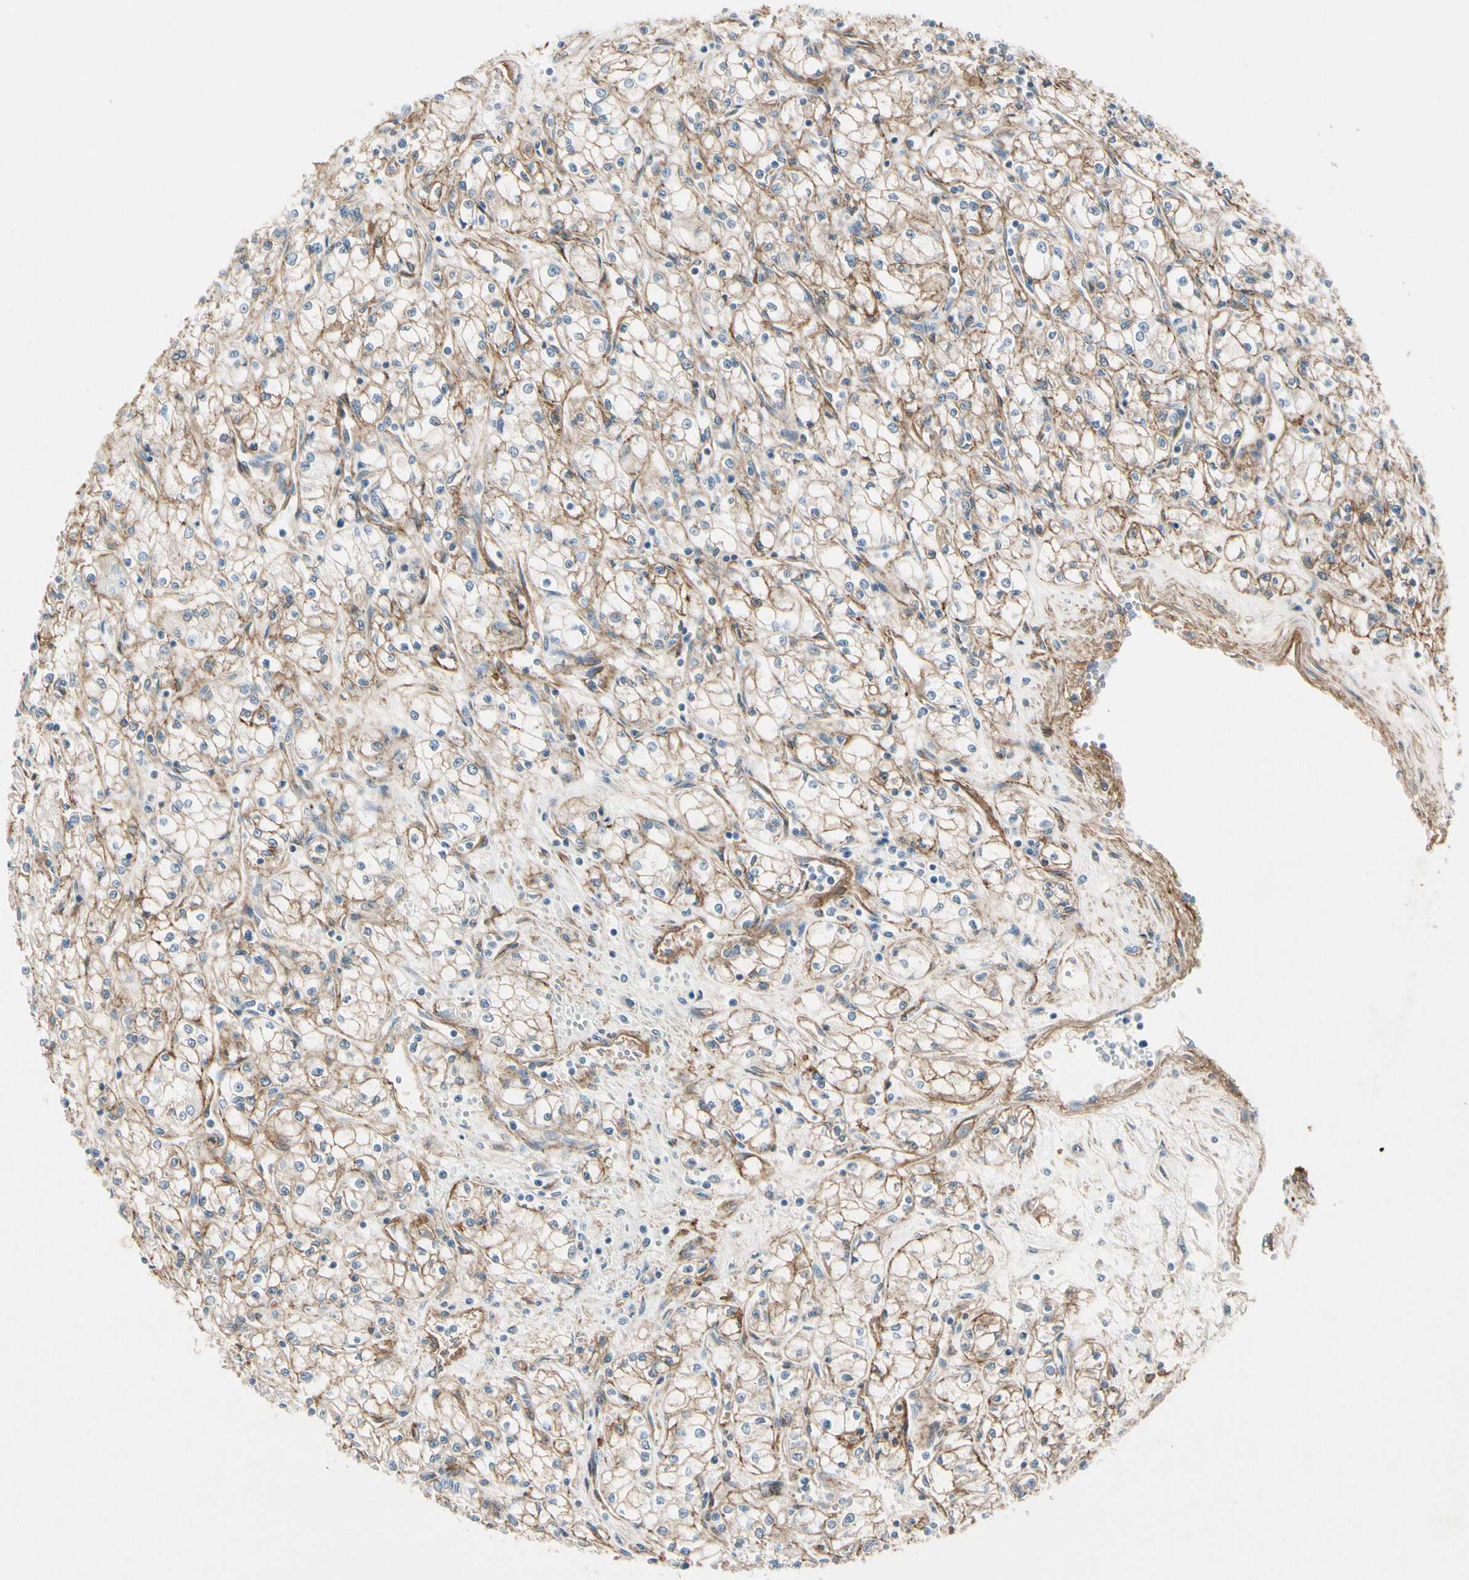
{"staining": {"intensity": "moderate", "quantity": ">75%", "location": "cytoplasmic/membranous"}, "tissue": "renal cancer", "cell_type": "Tumor cells", "image_type": "cancer", "snomed": [{"axis": "morphology", "description": "Normal tissue, NOS"}, {"axis": "morphology", "description": "Adenocarcinoma, NOS"}, {"axis": "topography", "description": "Kidney"}], "caption": "Tumor cells reveal medium levels of moderate cytoplasmic/membranous staining in about >75% of cells in human renal cancer (adenocarcinoma). Using DAB (3,3'-diaminobenzidine) (brown) and hematoxylin (blue) stains, captured at high magnification using brightfield microscopy.", "gene": "ITGA3", "patient": {"sex": "male", "age": 59}}